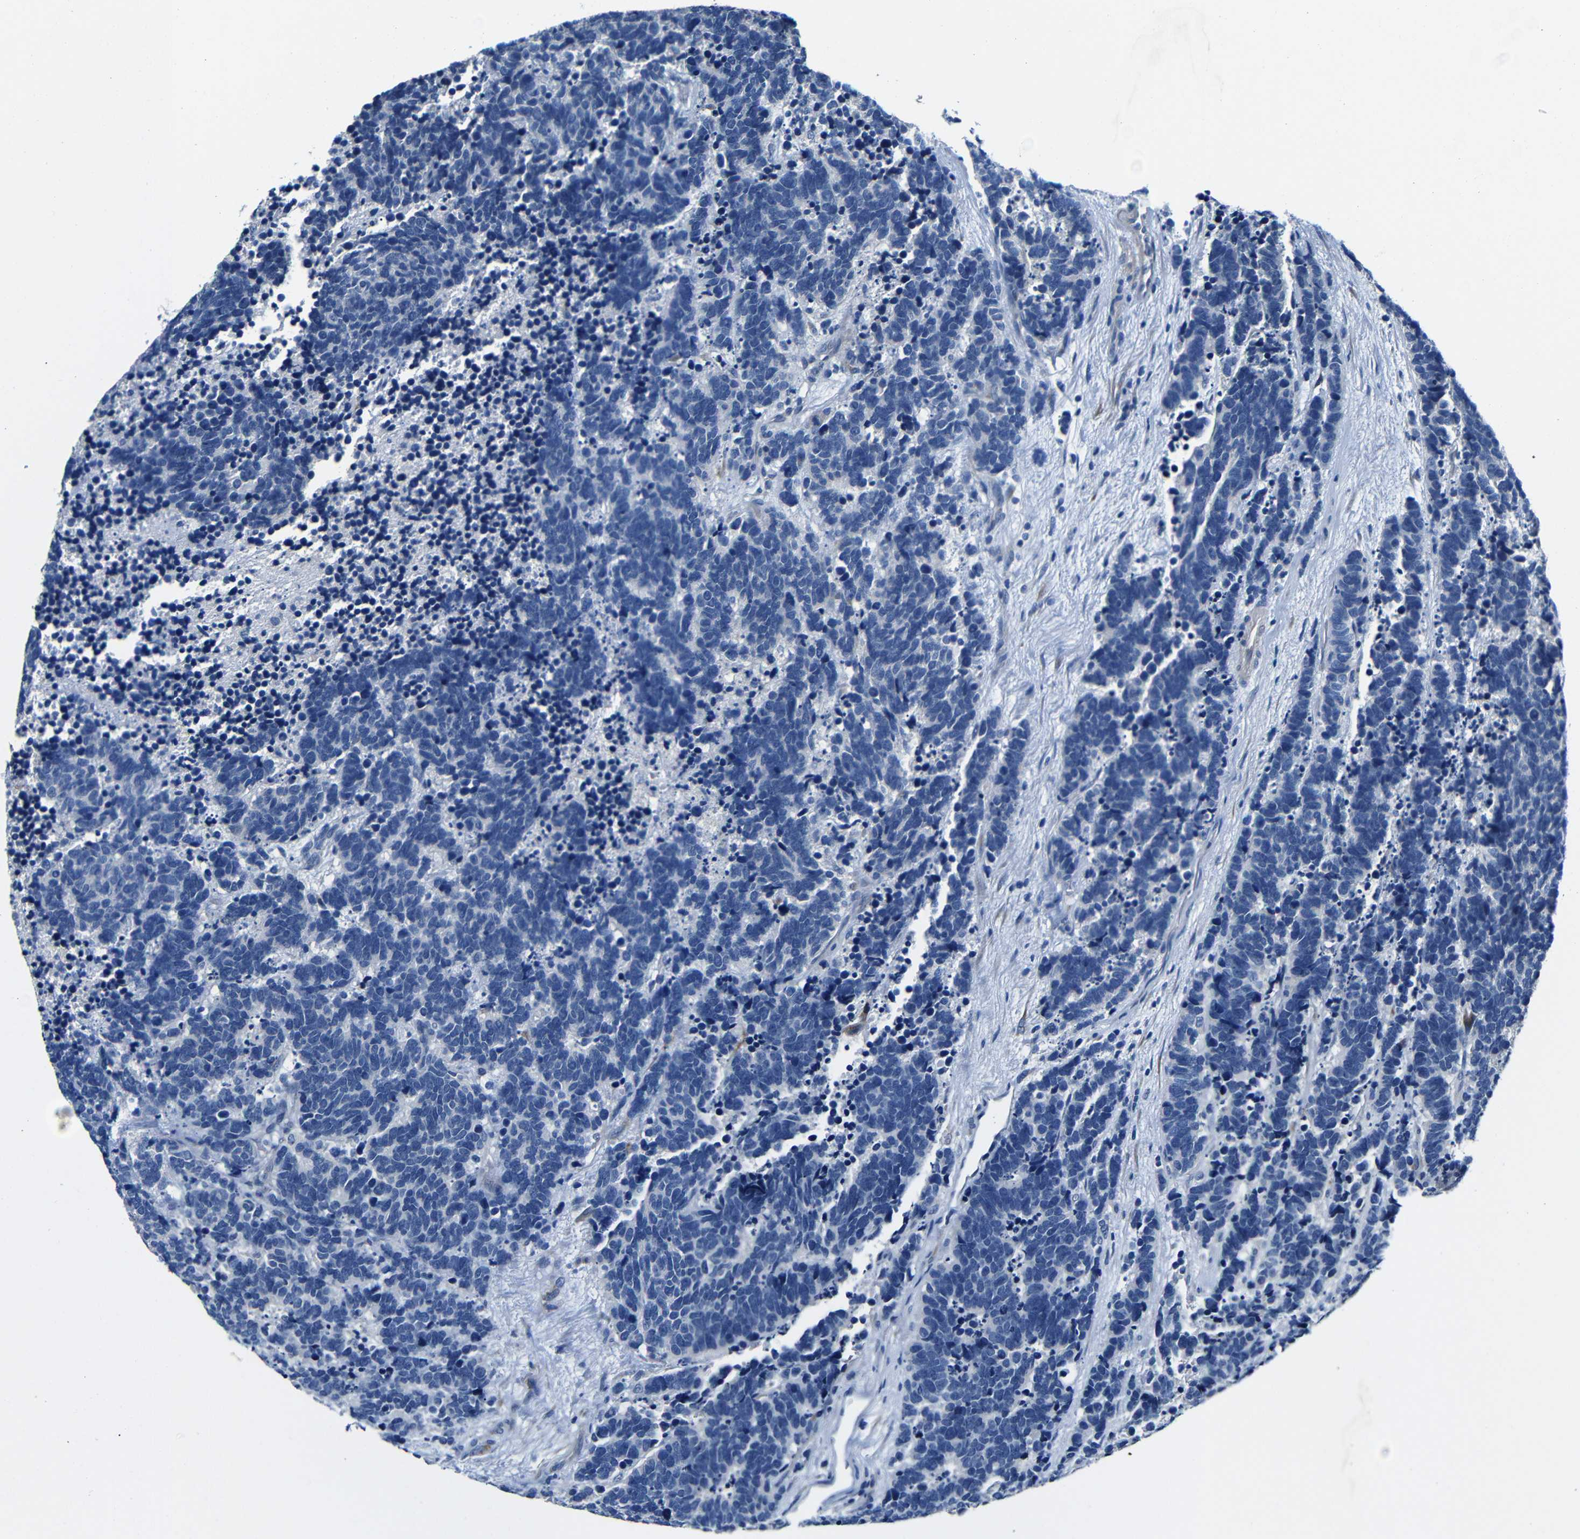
{"staining": {"intensity": "negative", "quantity": "none", "location": "none"}, "tissue": "carcinoid", "cell_type": "Tumor cells", "image_type": "cancer", "snomed": [{"axis": "morphology", "description": "Carcinoma, NOS"}, {"axis": "morphology", "description": "Carcinoid, malignant, NOS"}, {"axis": "topography", "description": "Urinary bladder"}], "caption": "Carcinoid was stained to show a protein in brown. There is no significant staining in tumor cells. The staining was performed using DAB (3,3'-diaminobenzidine) to visualize the protein expression in brown, while the nuclei were stained in blue with hematoxylin (Magnification: 20x).", "gene": "TNFAIP1", "patient": {"sex": "male", "age": 57}}